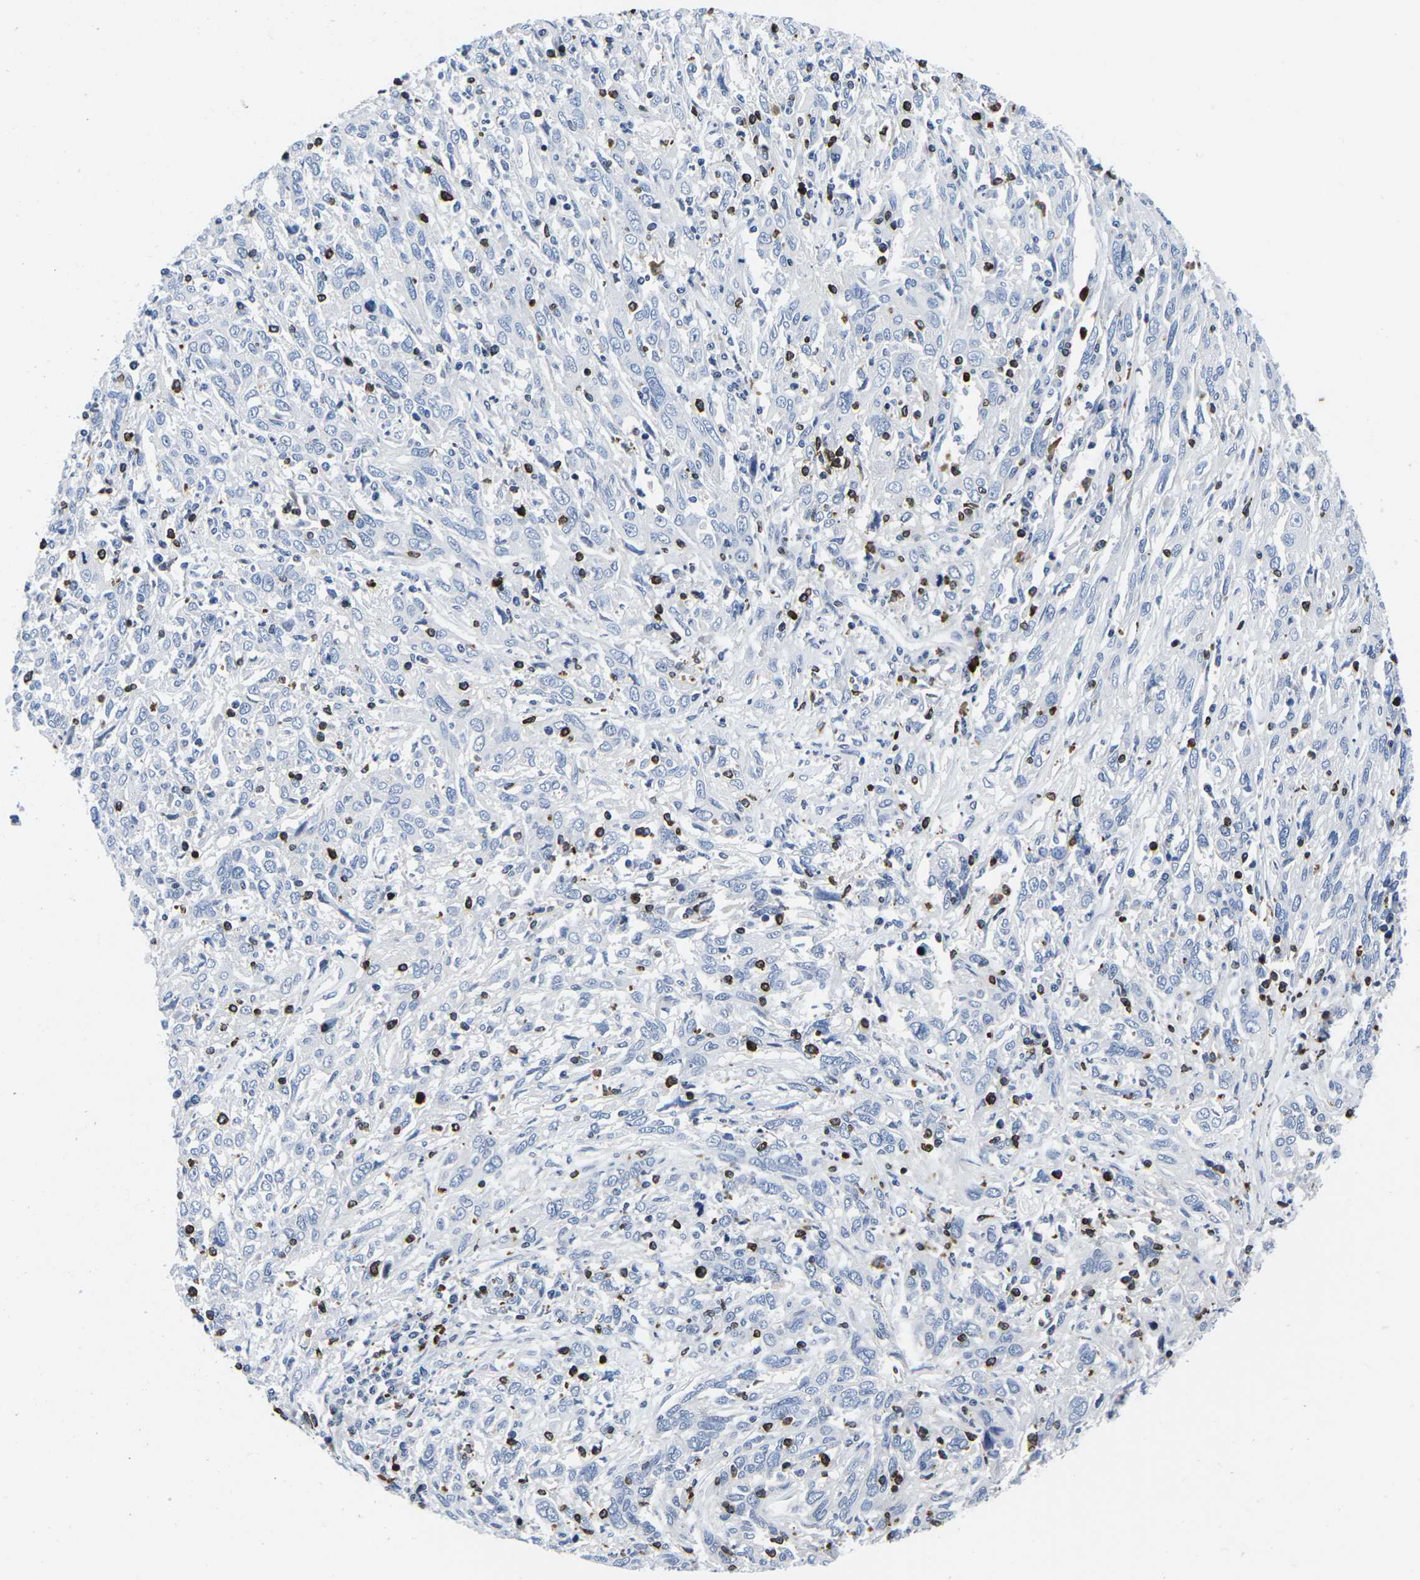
{"staining": {"intensity": "negative", "quantity": "none", "location": "none"}, "tissue": "cervical cancer", "cell_type": "Tumor cells", "image_type": "cancer", "snomed": [{"axis": "morphology", "description": "Squamous cell carcinoma, NOS"}, {"axis": "topography", "description": "Cervix"}], "caption": "High power microscopy histopathology image of an IHC image of cervical squamous cell carcinoma, revealing no significant staining in tumor cells.", "gene": "CTSW", "patient": {"sex": "female", "age": 46}}